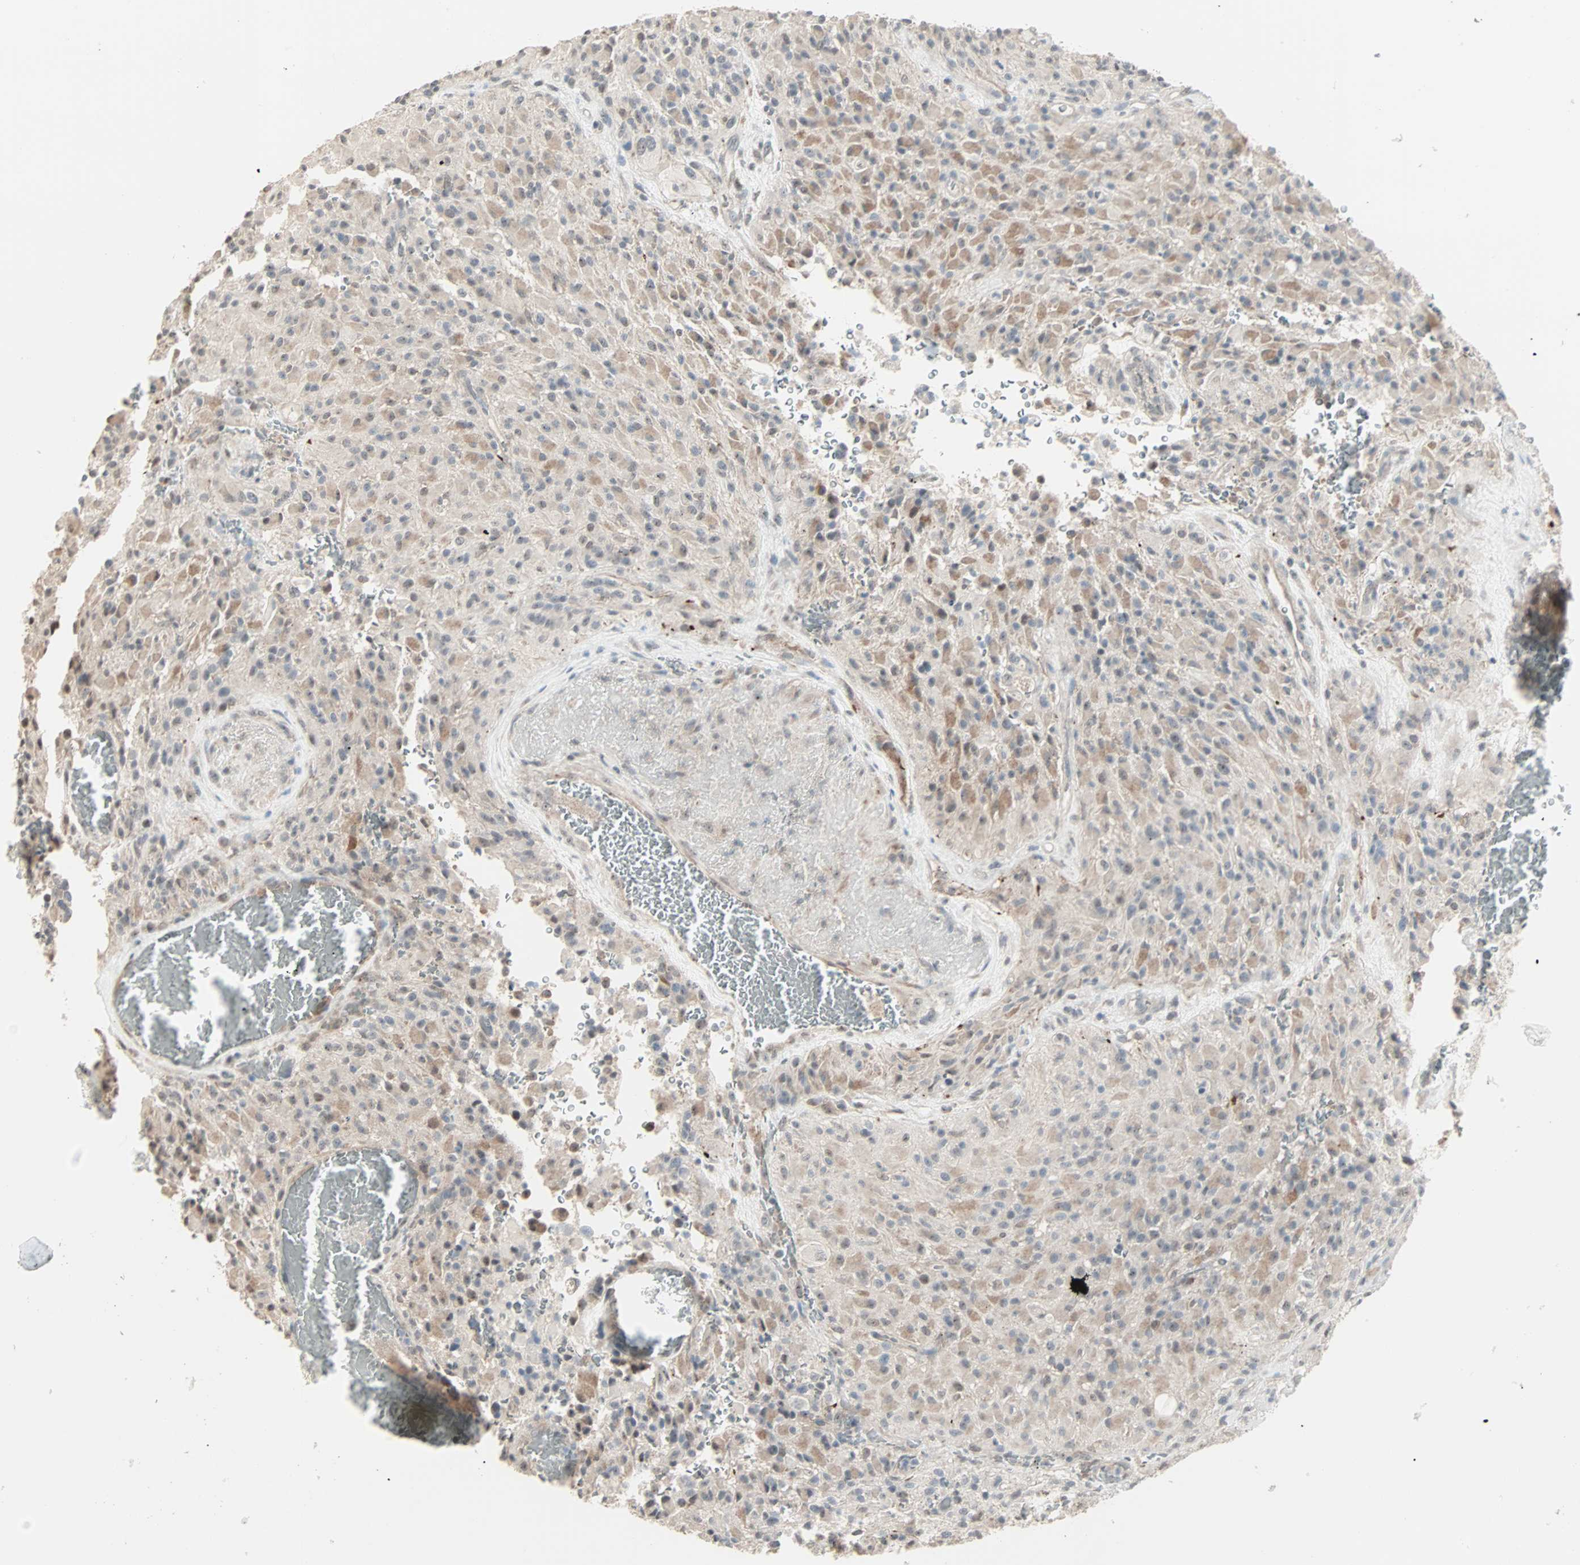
{"staining": {"intensity": "moderate", "quantity": "25%-75%", "location": "cytoplasmic/membranous"}, "tissue": "glioma", "cell_type": "Tumor cells", "image_type": "cancer", "snomed": [{"axis": "morphology", "description": "Glioma, malignant, High grade"}, {"axis": "topography", "description": "Brain"}], "caption": "DAB (3,3'-diaminobenzidine) immunohistochemical staining of human malignant glioma (high-grade) displays moderate cytoplasmic/membranous protein expression in approximately 25%-75% of tumor cells.", "gene": "KDM4A", "patient": {"sex": "male", "age": 71}}